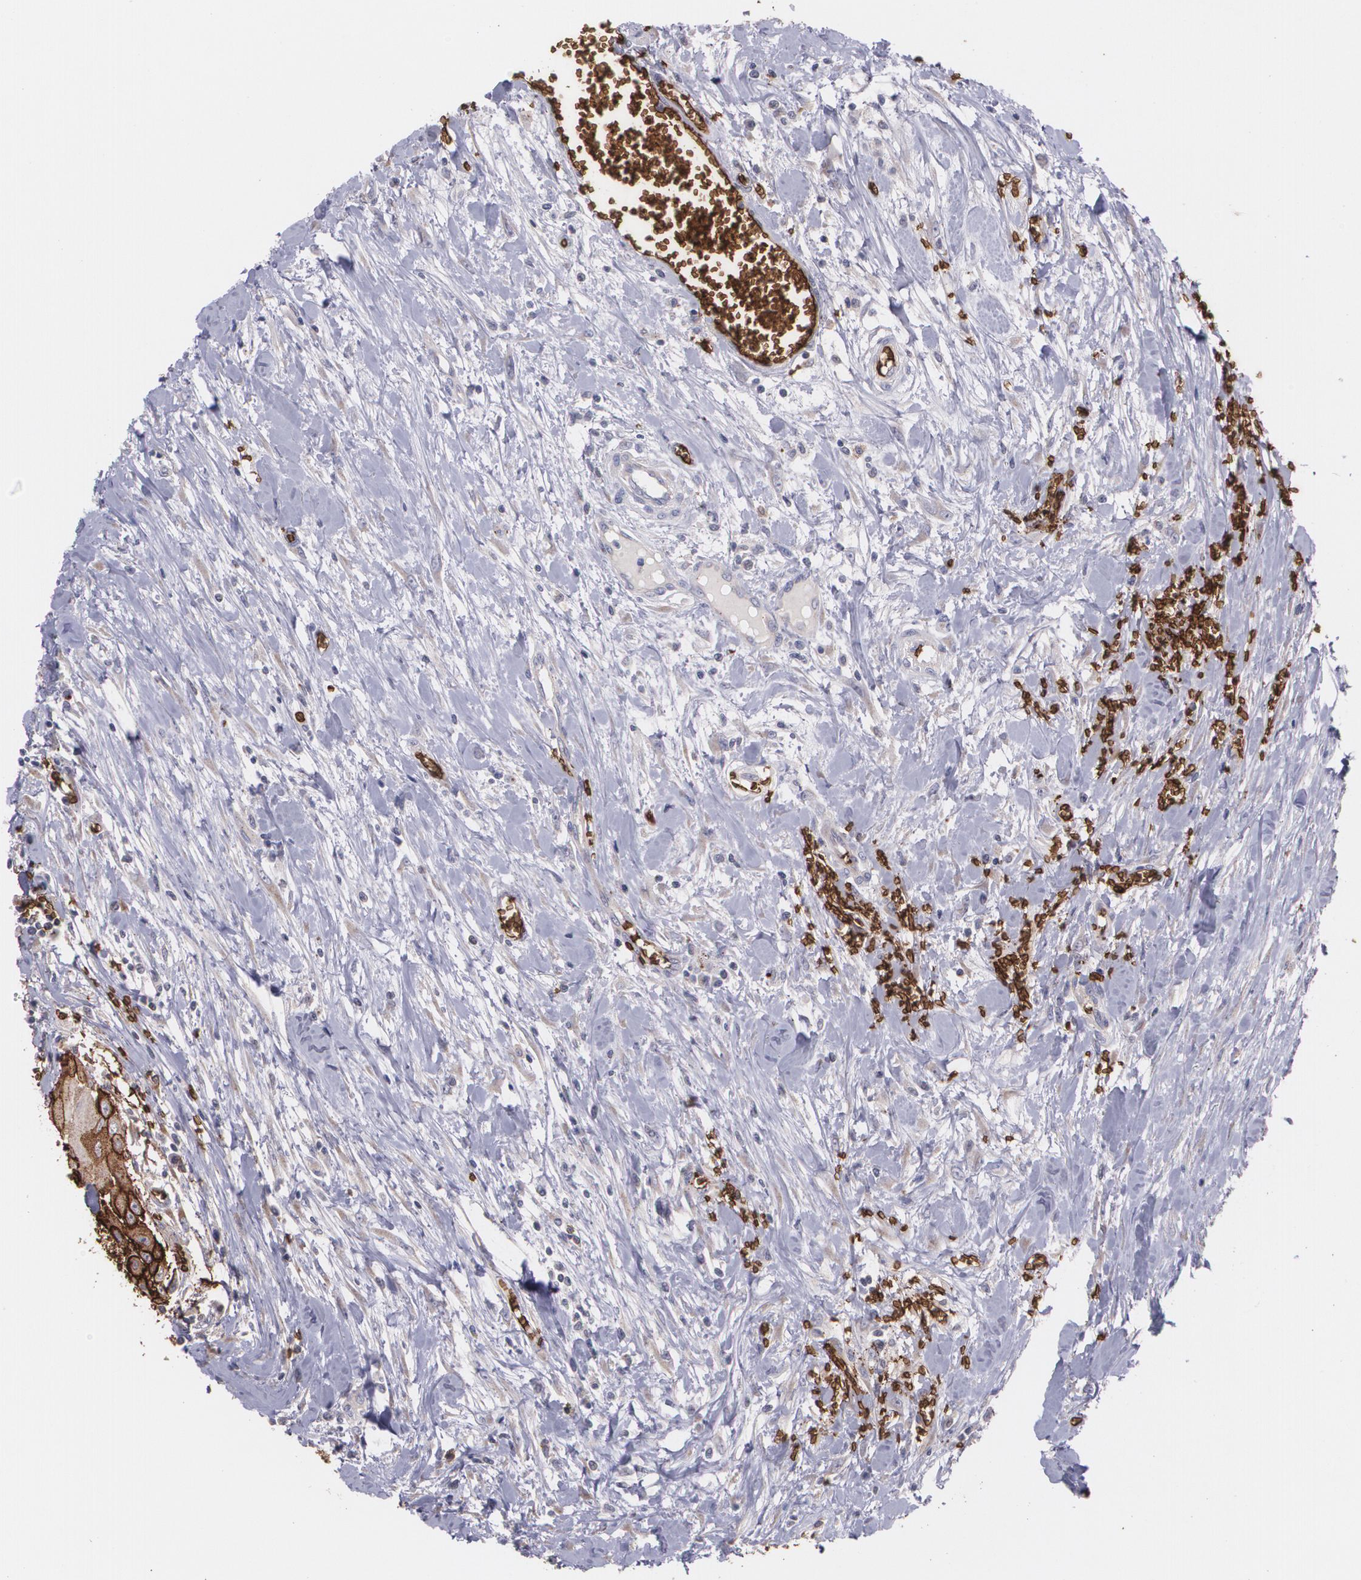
{"staining": {"intensity": "strong", "quantity": ">75%", "location": "cytoplasmic/membranous"}, "tissue": "head and neck cancer", "cell_type": "Tumor cells", "image_type": "cancer", "snomed": [{"axis": "morphology", "description": "Squamous cell carcinoma, NOS"}, {"axis": "morphology", "description": "Squamous cell carcinoma, metastatic, NOS"}, {"axis": "topography", "description": "Lymph node"}, {"axis": "topography", "description": "Salivary gland"}, {"axis": "topography", "description": "Head-Neck"}], "caption": "Squamous cell carcinoma (head and neck) tissue displays strong cytoplasmic/membranous staining in approximately >75% of tumor cells, visualized by immunohistochemistry. (Stains: DAB in brown, nuclei in blue, Microscopy: brightfield microscopy at high magnification).", "gene": "SLC2A1", "patient": {"sex": "female", "age": 74}}